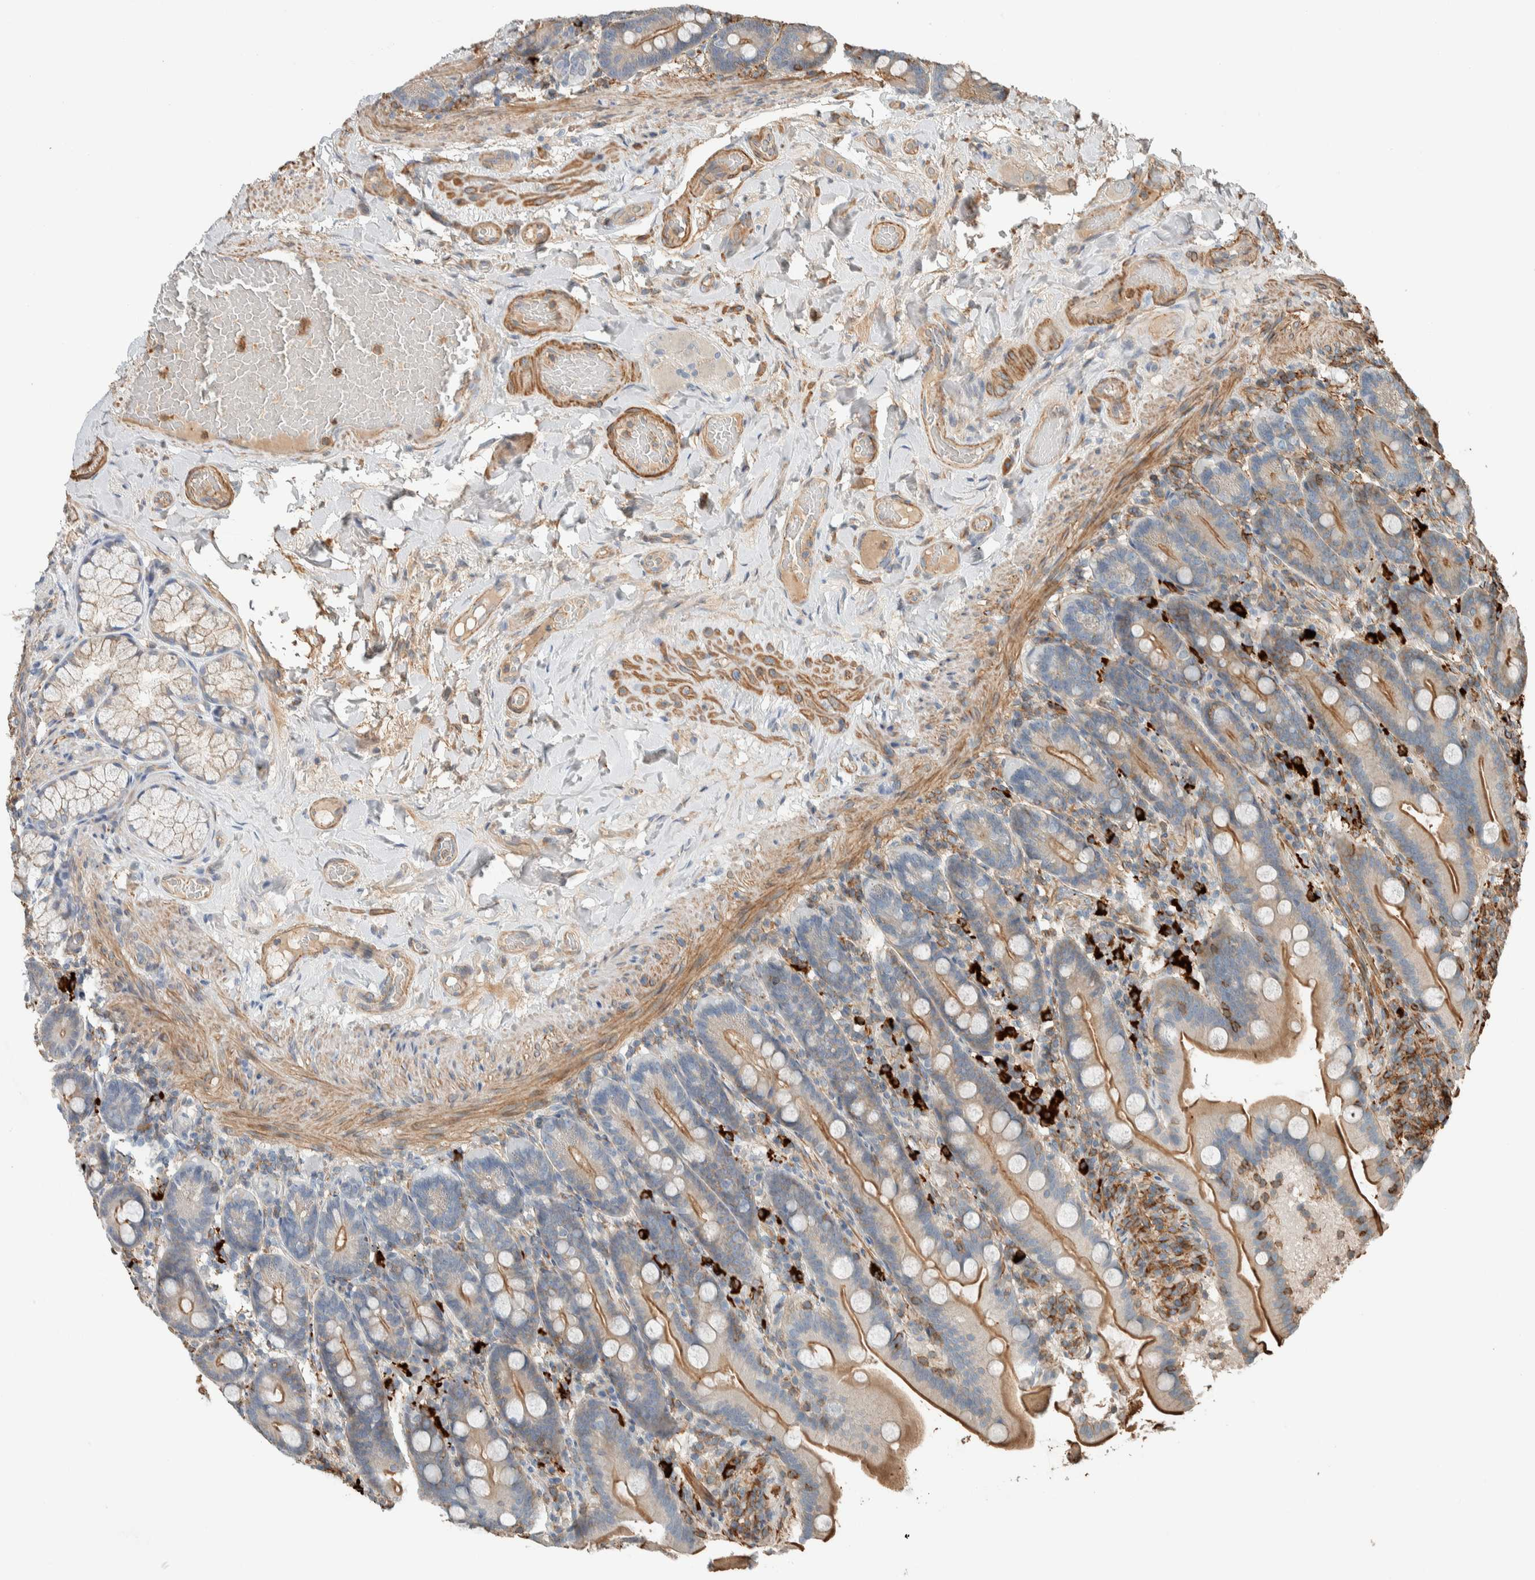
{"staining": {"intensity": "moderate", "quantity": "25%-75%", "location": "cytoplasmic/membranous"}, "tissue": "duodenum", "cell_type": "Glandular cells", "image_type": "normal", "snomed": [{"axis": "morphology", "description": "Normal tissue, NOS"}, {"axis": "topography", "description": "Duodenum"}], "caption": "This photomicrograph reveals immunohistochemistry staining of benign duodenum, with medium moderate cytoplasmic/membranous expression in about 25%-75% of glandular cells.", "gene": "CTBP2", "patient": {"sex": "male", "age": 54}}